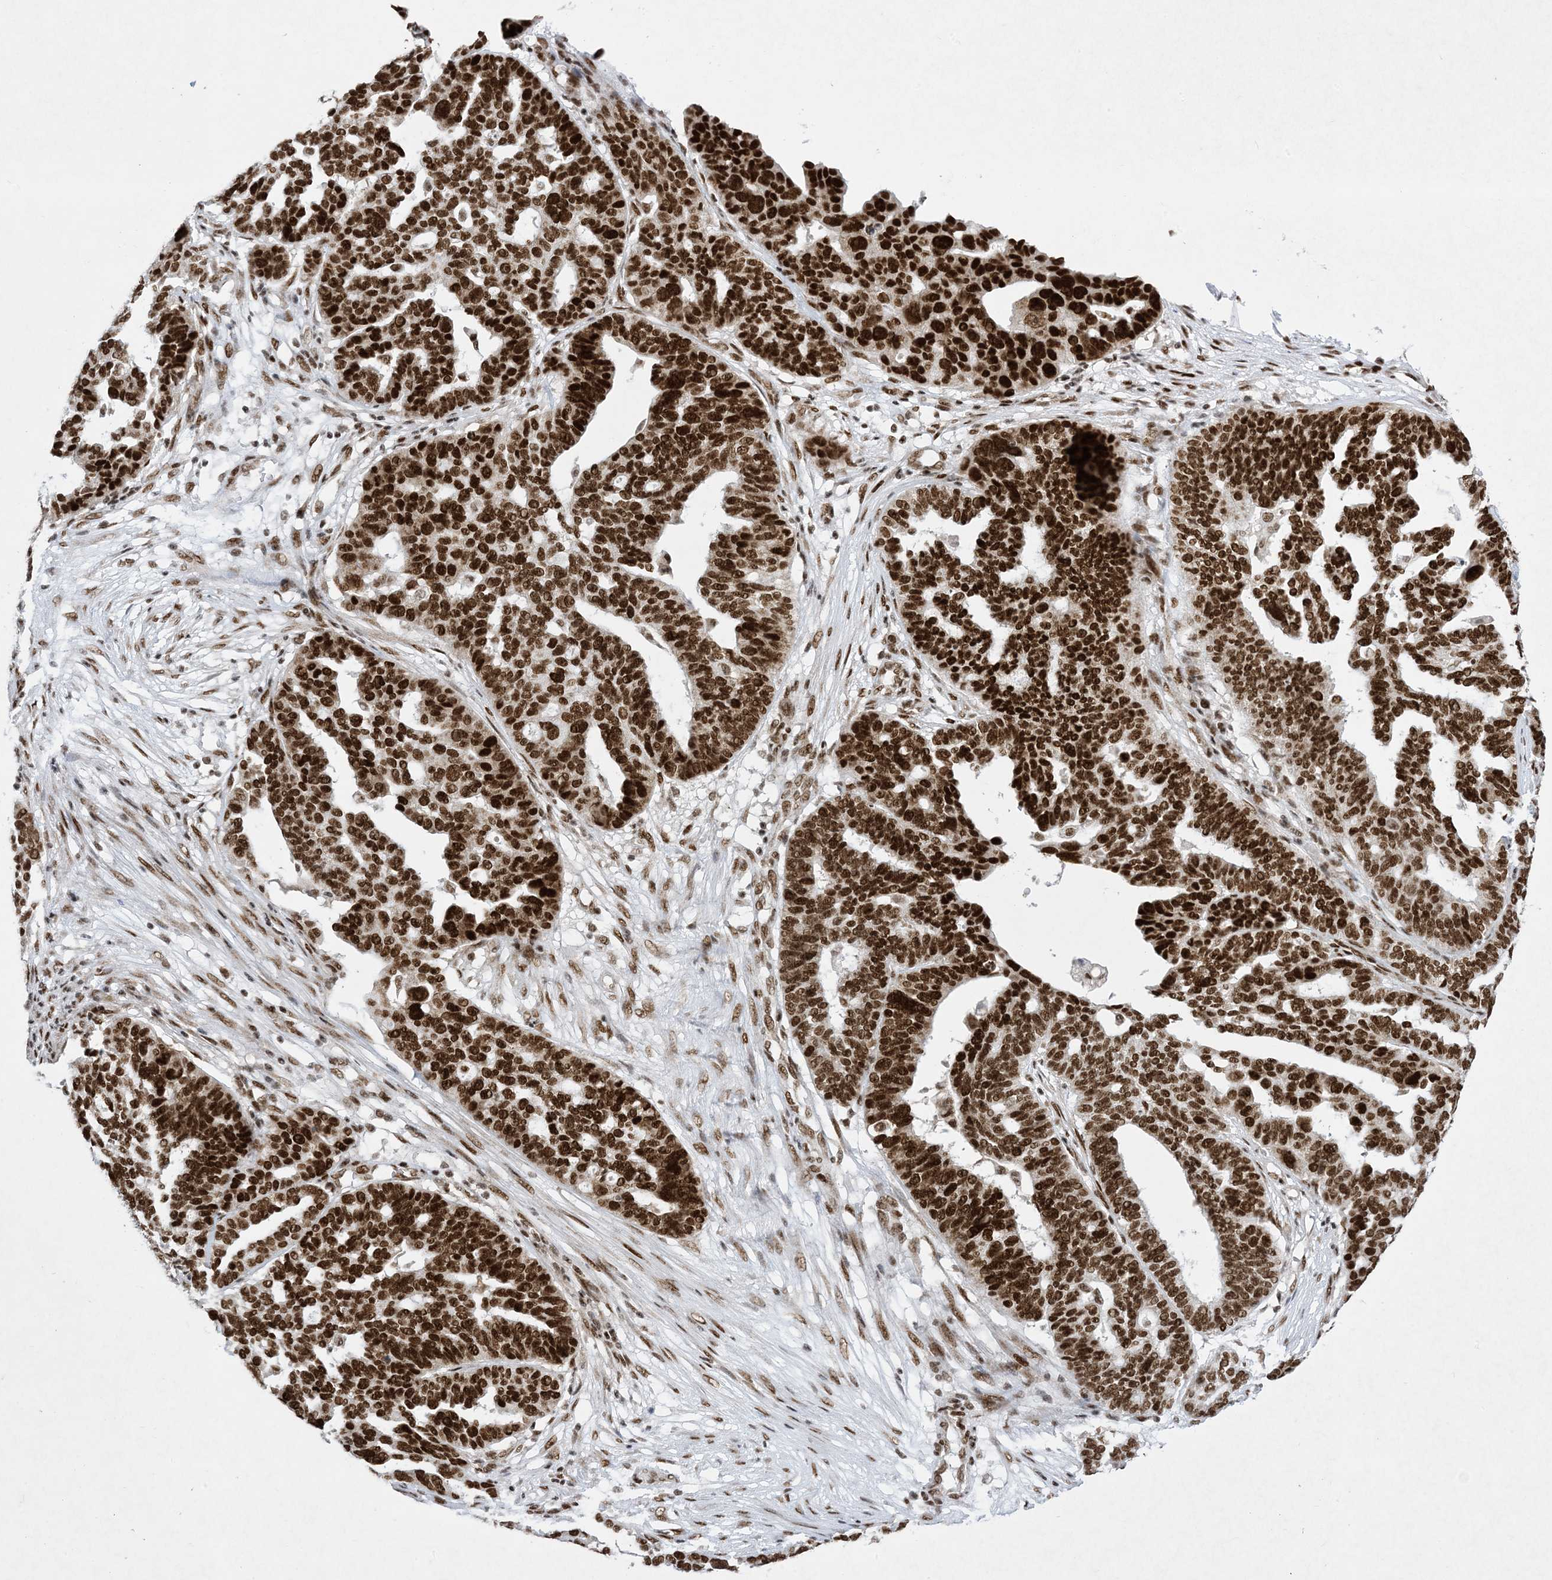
{"staining": {"intensity": "strong", "quantity": ">75%", "location": "nuclear"}, "tissue": "ovarian cancer", "cell_type": "Tumor cells", "image_type": "cancer", "snomed": [{"axis": "morphology", "description": "Cystadenocarcinoma, serous, NOS"}, {"axis": "topography", "description": "Ovary"}], "caption": "Ovarian cancer (serous cystadenocarcinoma) stained with a brown dye demonstrates strong nuclear positive expression in about >75% of tumor cells.", "gene": "PKNOX2", "patient": {"sex": "female", "age": 59}}